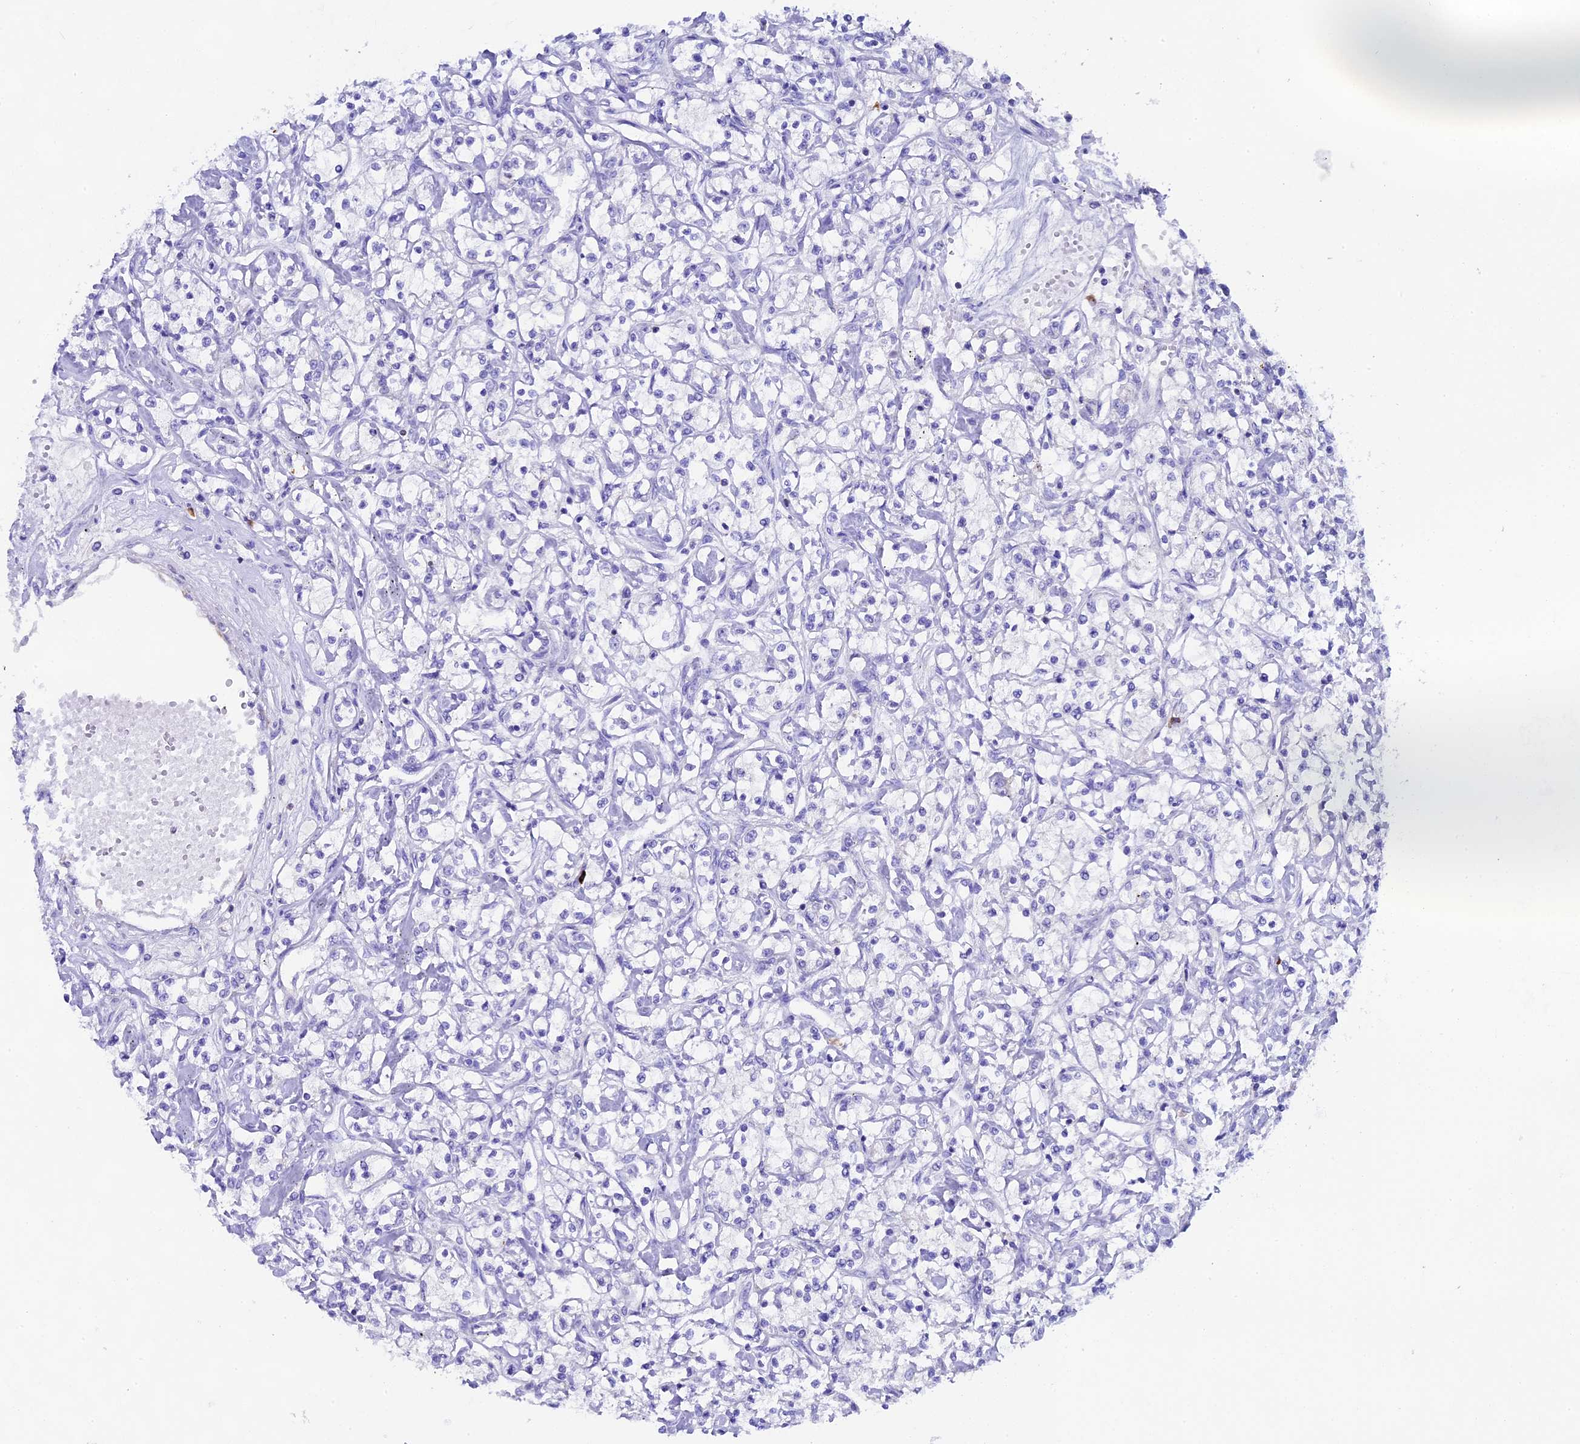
{"staining": {"intensity": "negative", "quantity": "none", "location": "none"}, "tissue": "renal cancer", "cell_type": "Tumor cells", "image_type": "cancer", "snomed": [{"axis": "morphology", "description": "Adenocarcinoma, NOS"}, {"axis": "topography", "description": "Kidney"}], "caption": "There is no significant positivity in tumor cells of adenocarcinoma (renal).", "gene": "FKBP11", "patient": {"sex": "female", "age": 59}}